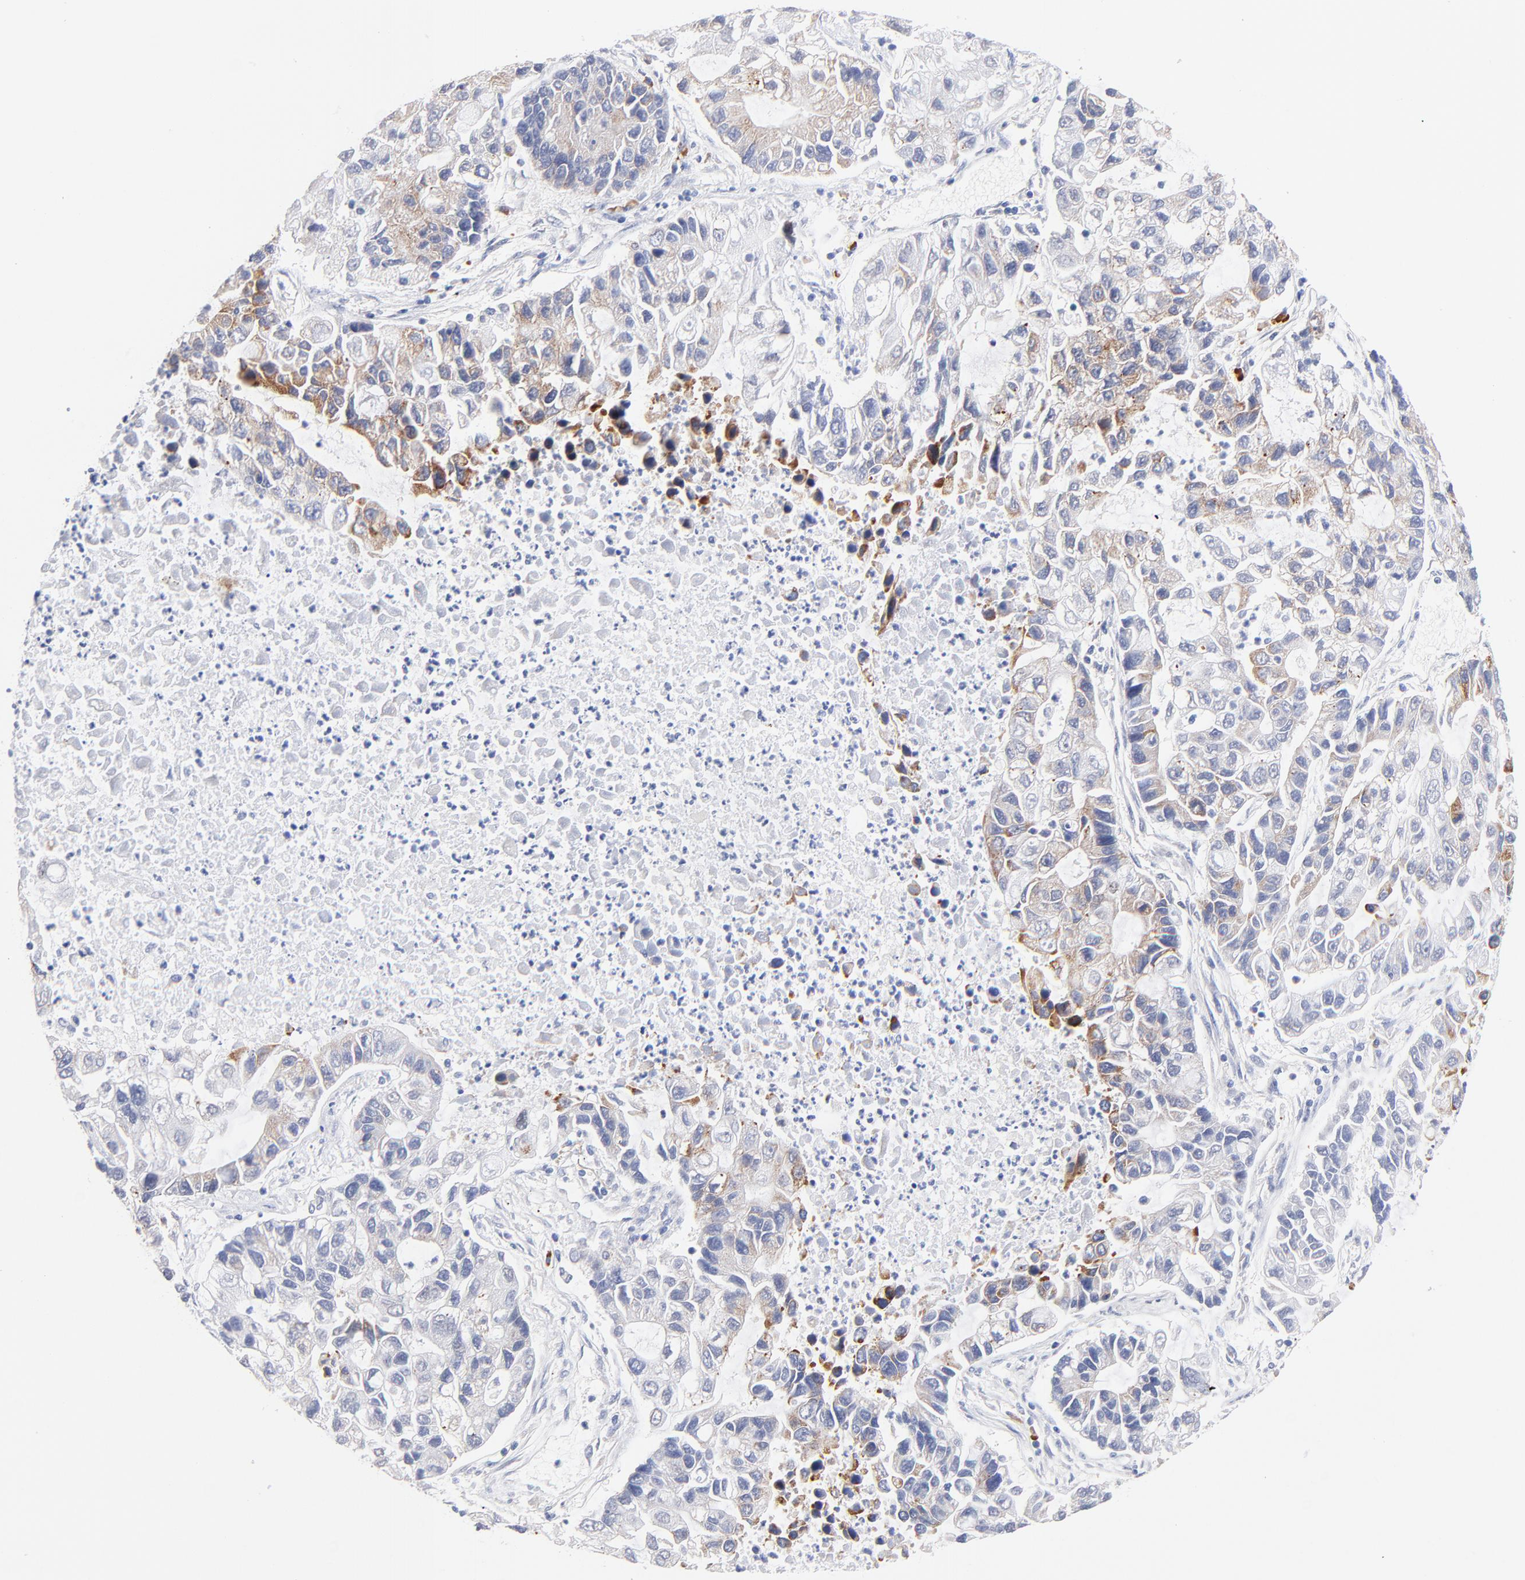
{"staining": {"intensity": "weak", "quantity": "25%-75%", "location": "cytoplasmic/membranous"}, "tissue": "lung cancer", "cell_type": "Tumor cells", "image_type": "cancer", "snomed": [{"axis": "morphology", "description": "Adenocarcinoma, NOS"}, {"axis": "topography", "description": "Lung"}], "caption": "This histopathology image reveals lung cancer stained with IHC to label a protein in brown. The cytoplasmic/membranous of tumor cells show weak positivity for the protein. Nuclei are counter-stained blue.", "gene": "AFF2", "patient": {"sex": "female", "age": 51}}